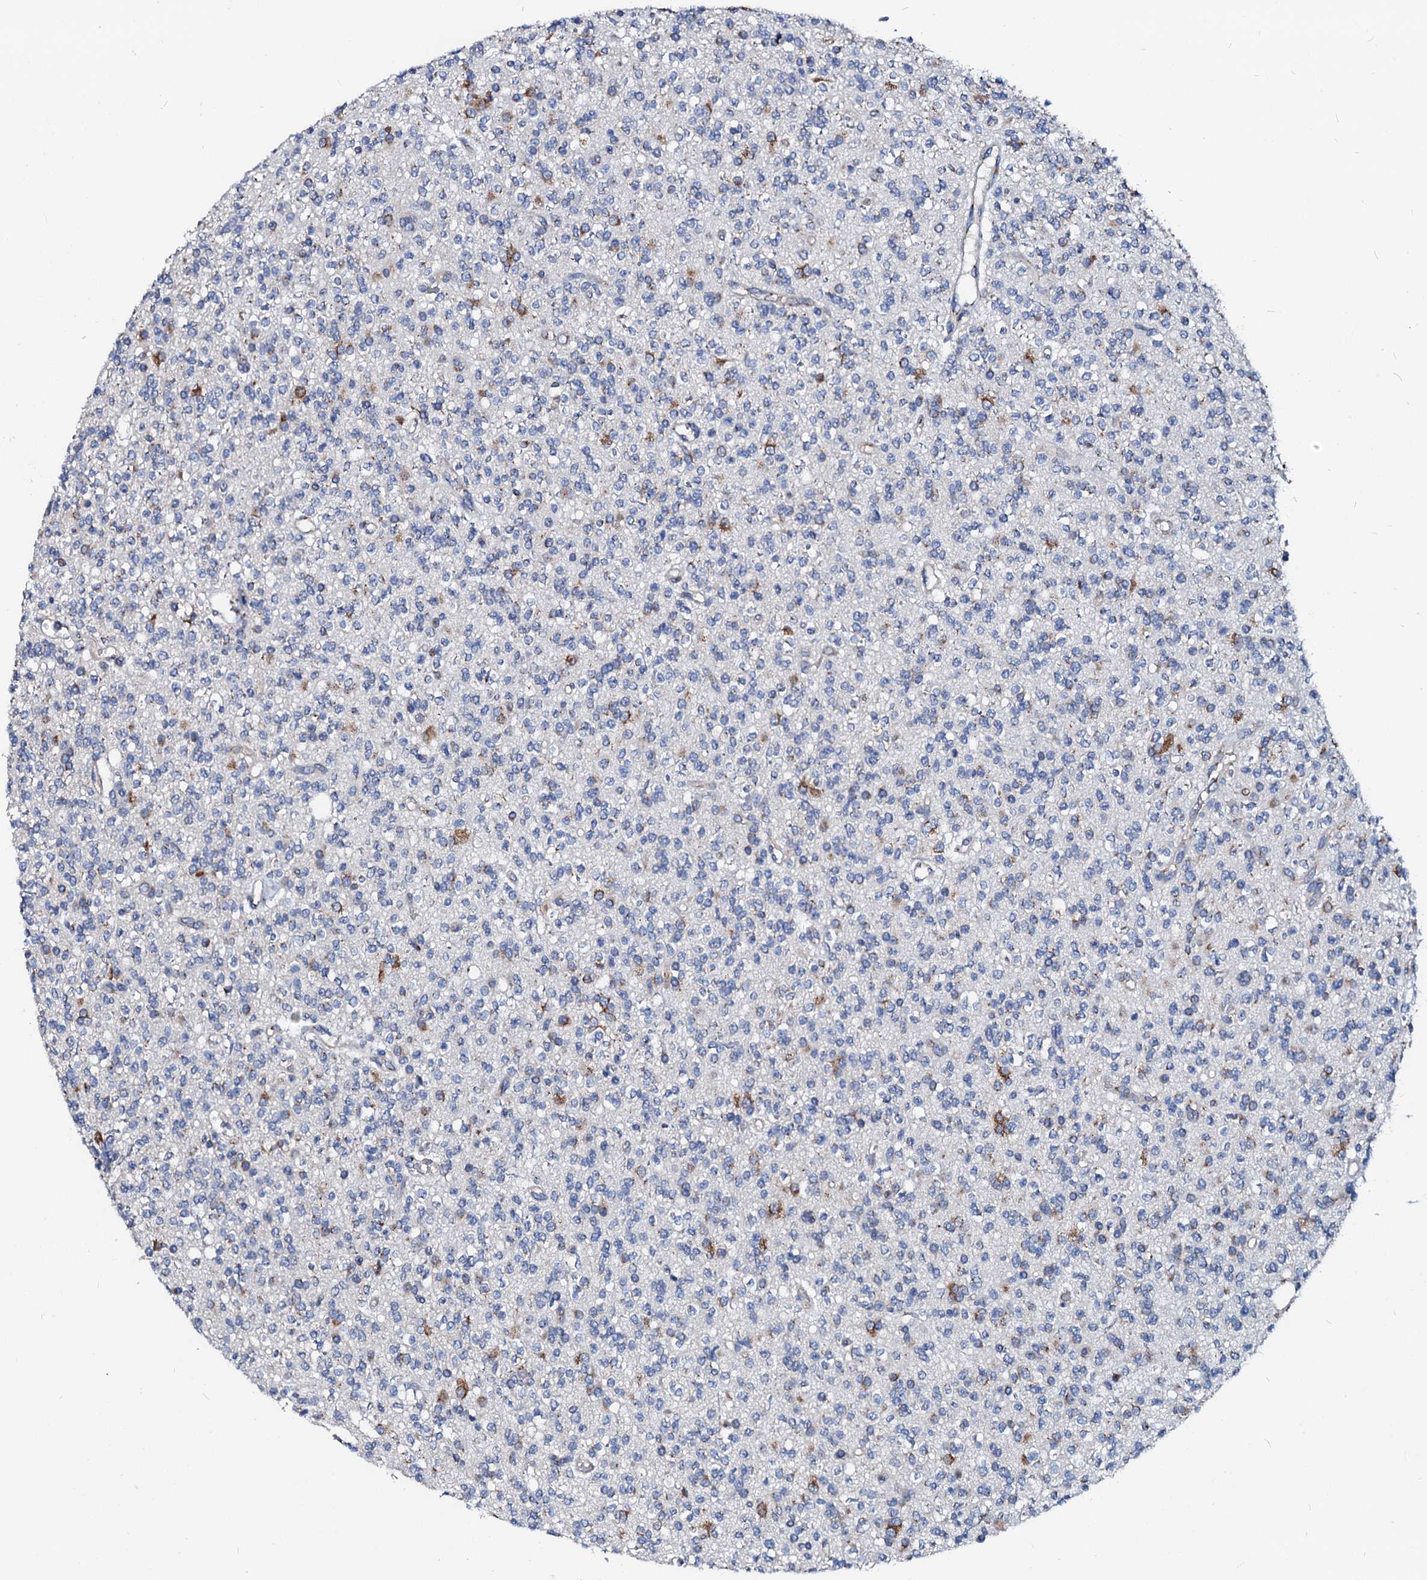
{"staining": {"intensity": "moderate", "quantity": "<25%", "location": "cytoplasmic/membranous"}, "tissue": "glioma", "cell_type": "Tumor cells", "image_type": "cancer", "snomed": [{"axis": "morphology", "description": "Glioma, malignant, High grade"}, {"axis": "topography", "description": "Brain"}], "caption": "Immunohistochemical staining of human malignant glioma (high-grade) shows low levels of moderate cytoplasmic/membranous staining in about <25% of tumor cells. (DAB (3,3'-diaminobenzidine) IHC, brown staining for protein, blue staining for nuclei).", "gene": "LMAN1", "patient": {"sex": "male", "age": 34}}